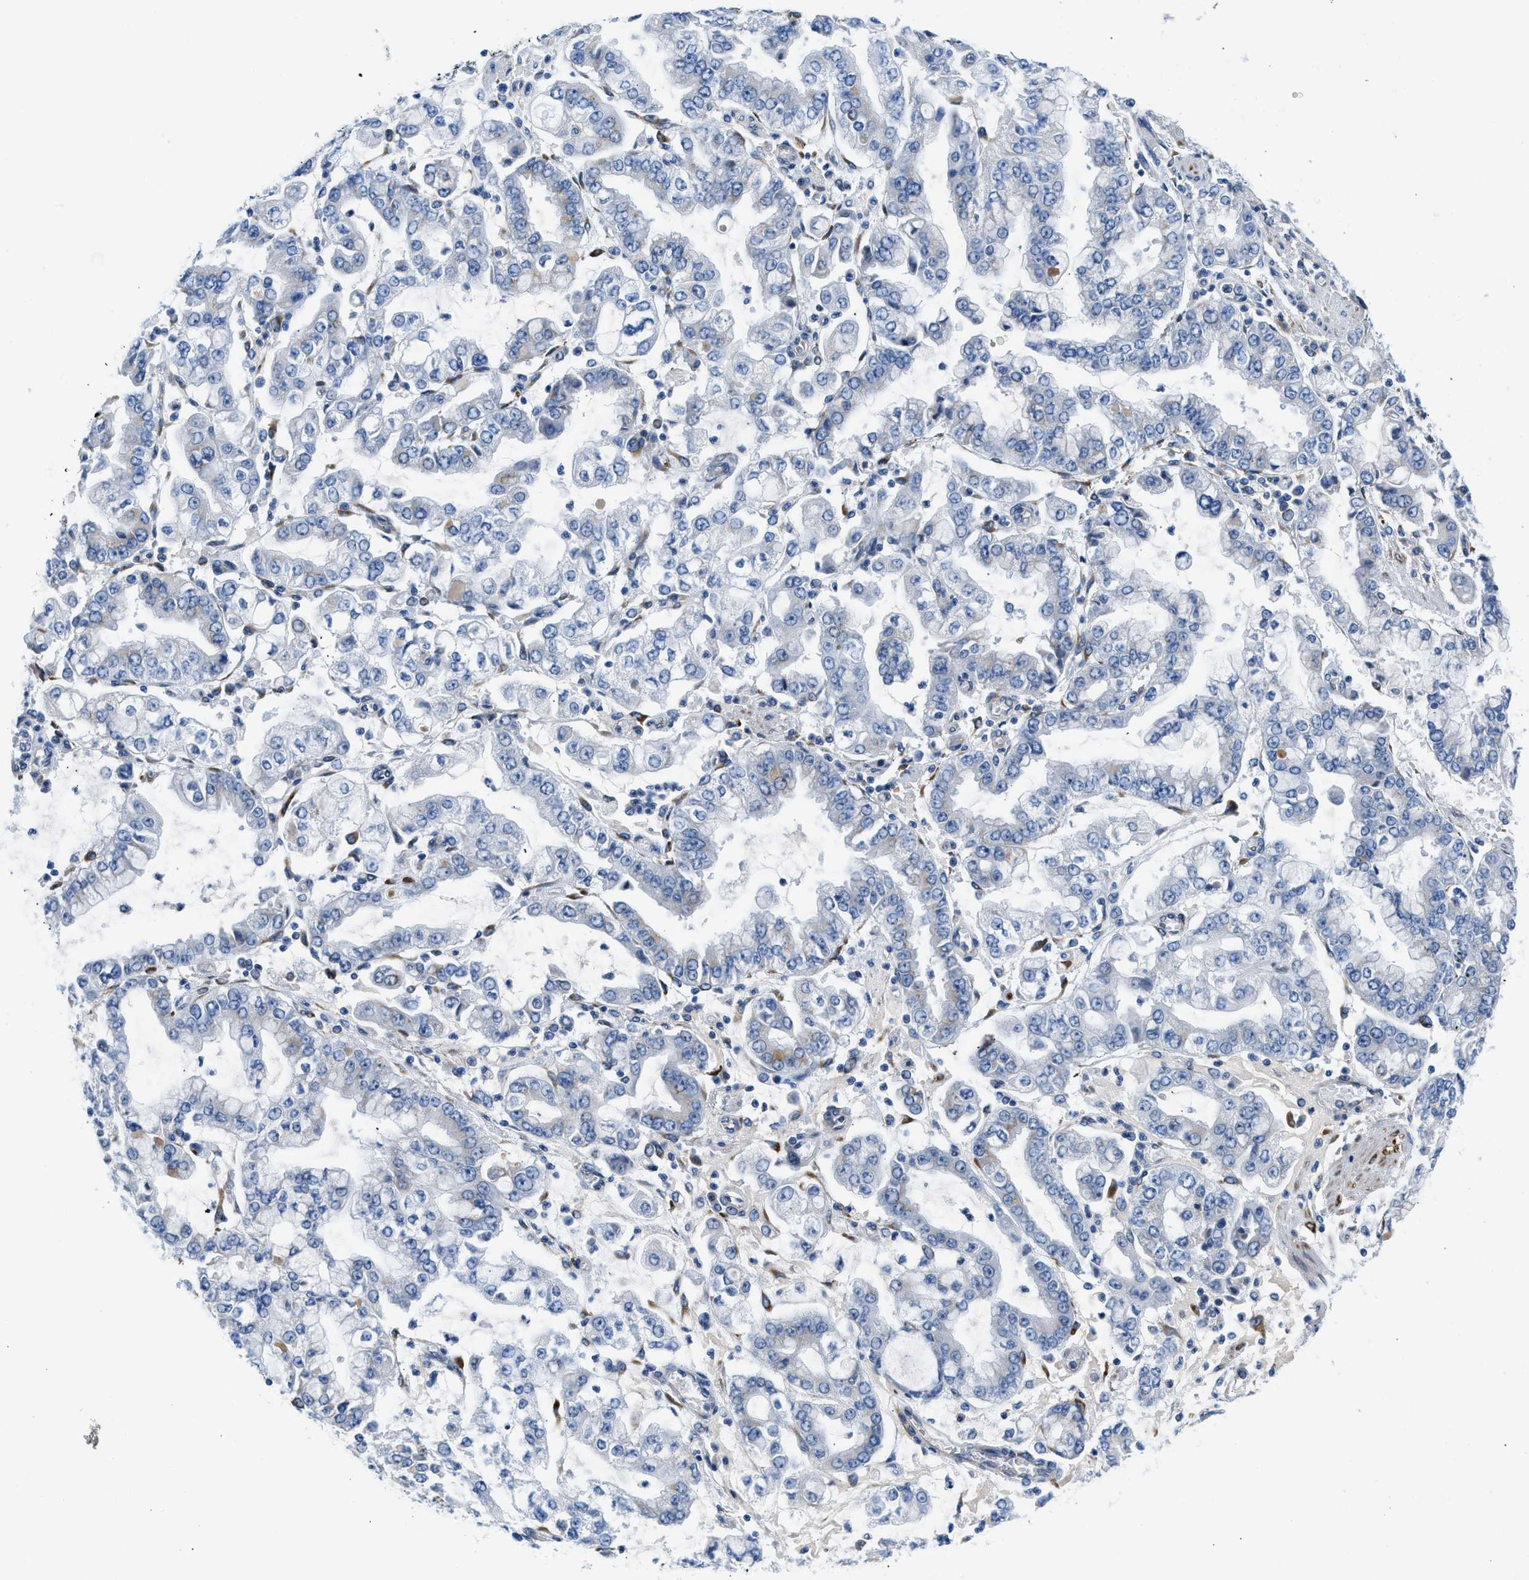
{"staining": {"intensity": "negative", "quantity": "none", "location": "none"}, "tissue": "stomach cancer", "cell_type": "Tumor cells", "image_type": "cancer", "snomed": [{"axis": "morphology", "description": "Adenocarcinoma, NOS"}, {"axis": "topography", "description": "Stomach"}], "caption": "Immunohistochemistry (IHC) histopathology image of stomach cancer stained for a protein (brown), which reveals no staining in tumor cells.", "gene": "BNC2", "patient": {"sex": "male", "age": 76}}